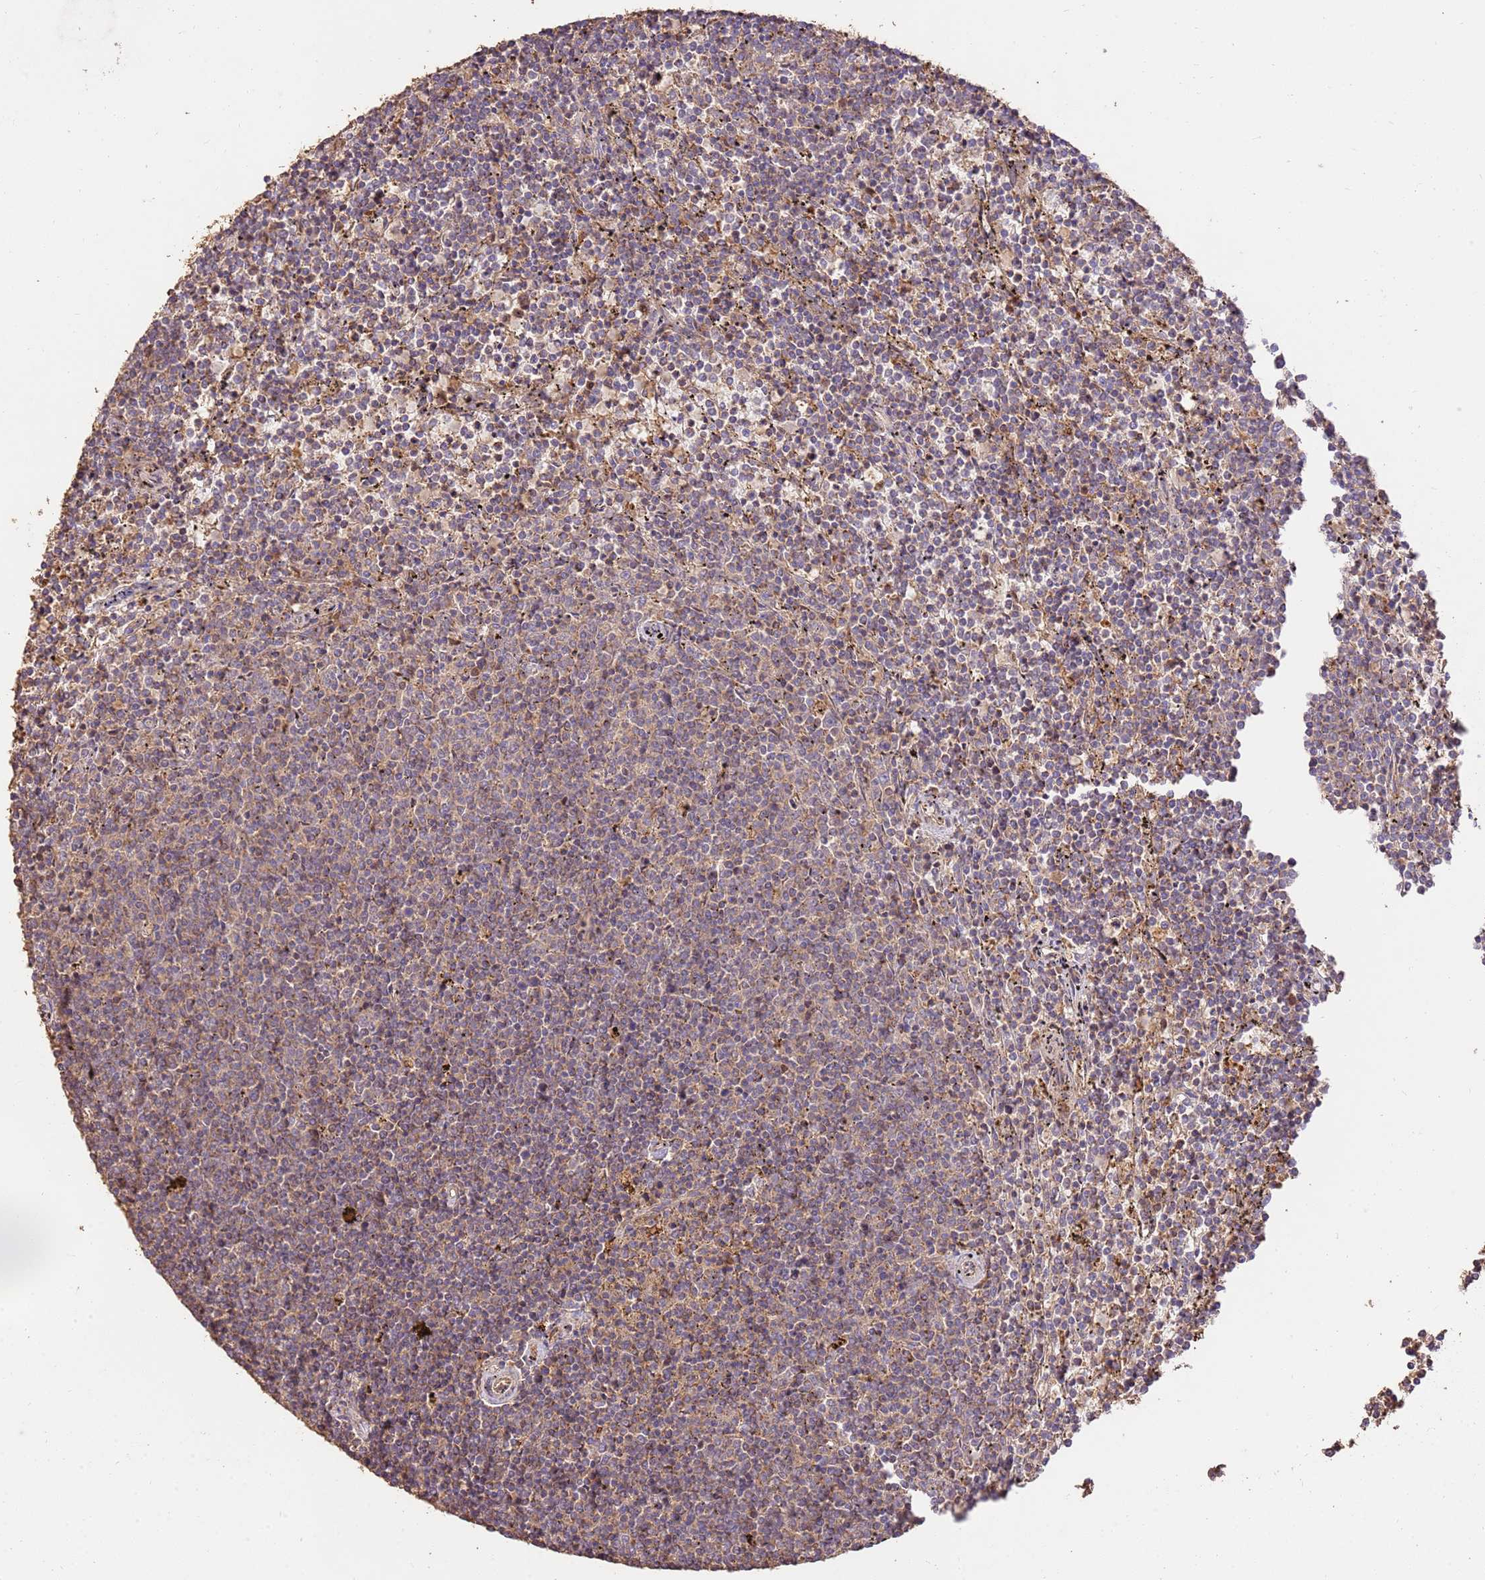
{"staining": {"intensity": "weak", "quantity": "<25%", "location": "cytoplasmic/membranous"}, "tissue": "lymphoma", "cell_type": "Tumor cells", "image_type": "cancer", "snomed": [{"axis": "morphology", "description": "Malignant lymphoma, non-Hodgkin's type, Low grade"}, {"axis": "topography", "description": "Spleen"}], "caption": "Immunohistochemistry (IHC) photomicrograph of human lymphoma stained for a protein (brown), which demonstrates no expression in tumor cells.", "gene": "LRRC28", "patient": {"sex": "female", "age": 50}}